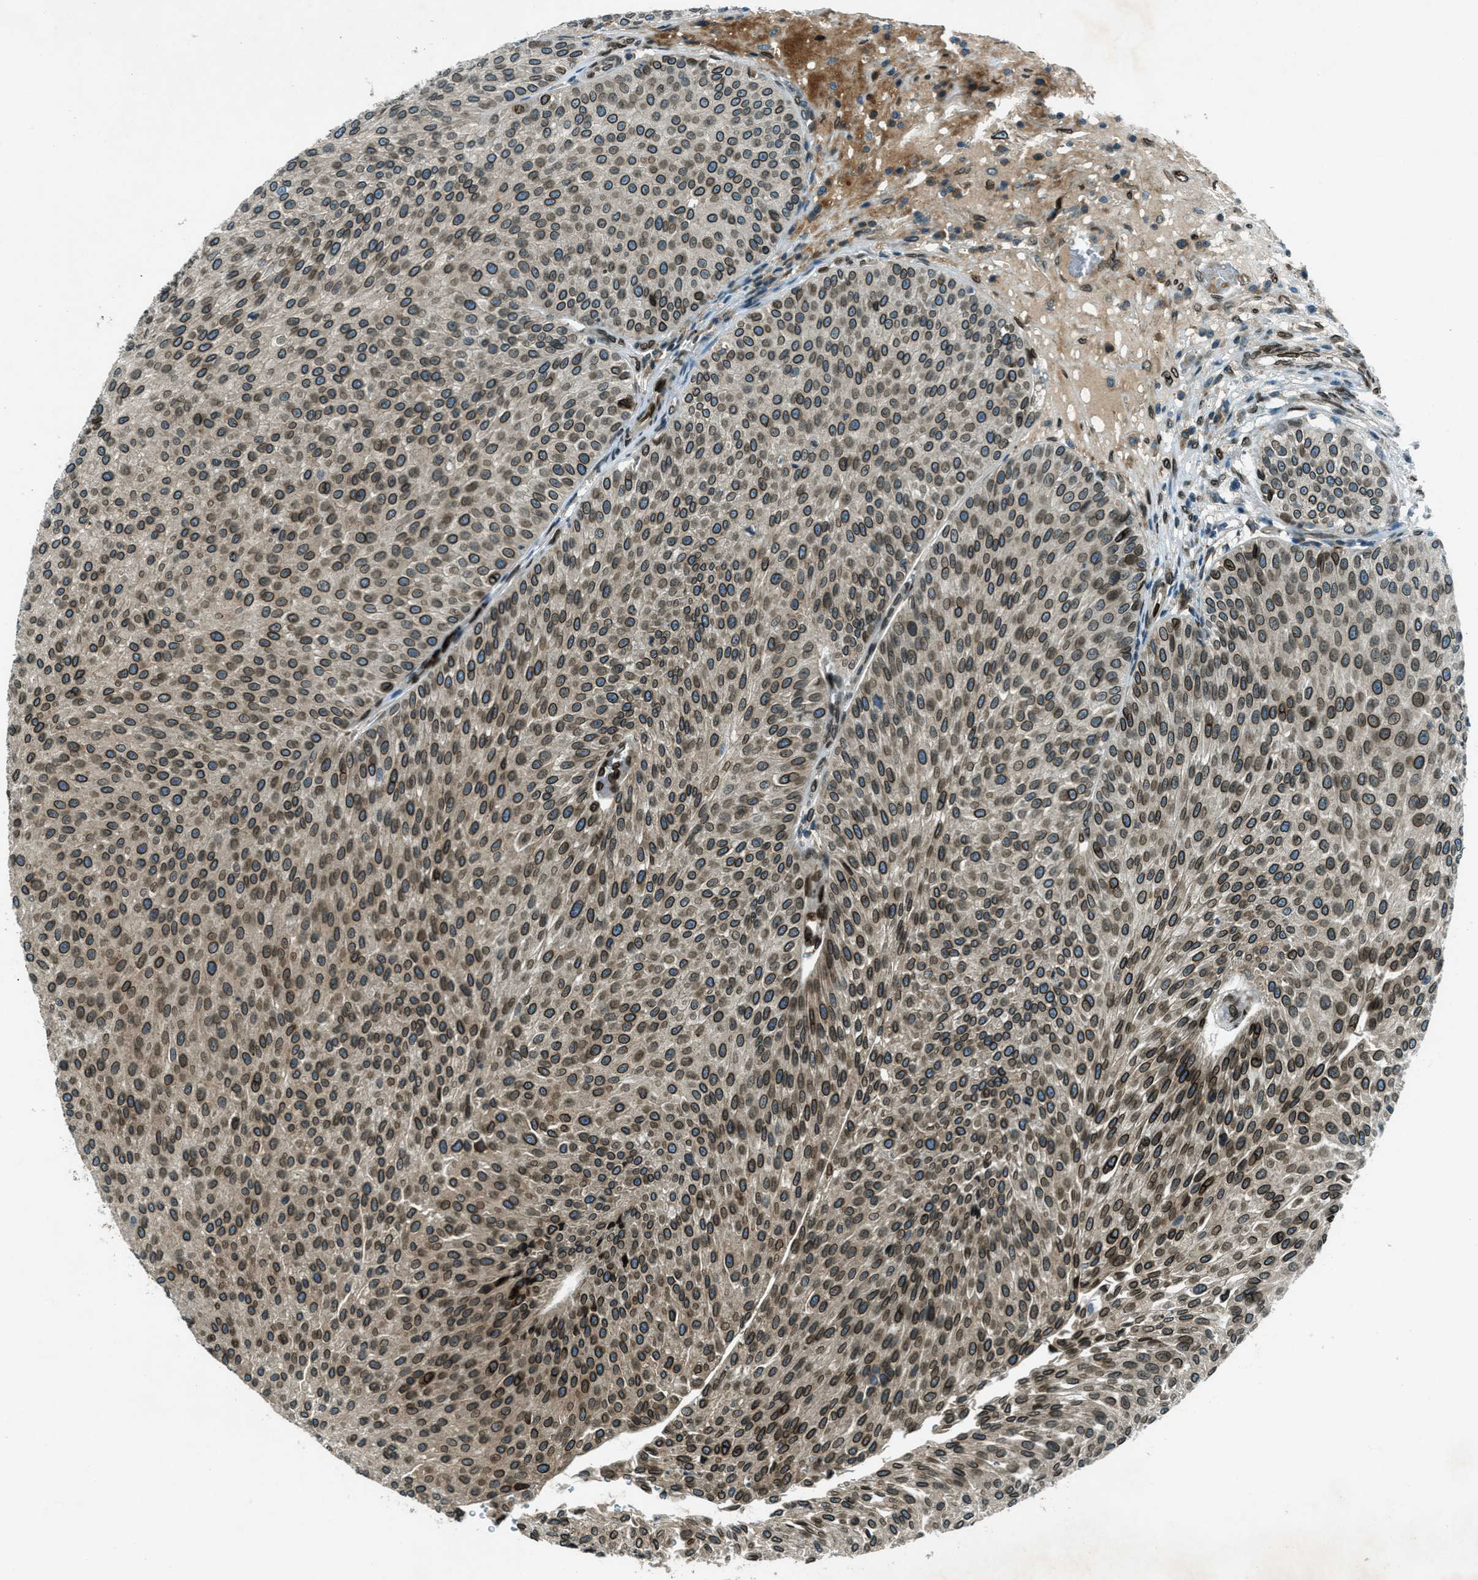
{"staining": {"intensity": "strong", "quantity": ">75%", "location": "cytoplasmic/membranous,nuclear"}, "tissue": "urothelial cancer", "cell_type": "Tumor cells", "image_type": "cancer", "snomed": [{"axis": "morphology", "description": "Urothelial carcinoma, Low grade"}, {"axis": "topography", "description": "Smooth muscle"}, {"axis": "topography", "description": "Urinary bladder"}], "caption": "Protein staining of urothelial carcinoma (low-grade) tissue displays strong cytoplasmic/membranous and nuclear staining in about >75% of tumor cells. Ihc stains the protein in brown and the nuclei are stained blue.", "gene": "LEMD2", "patient": {"sex": "male", "age": 60}}